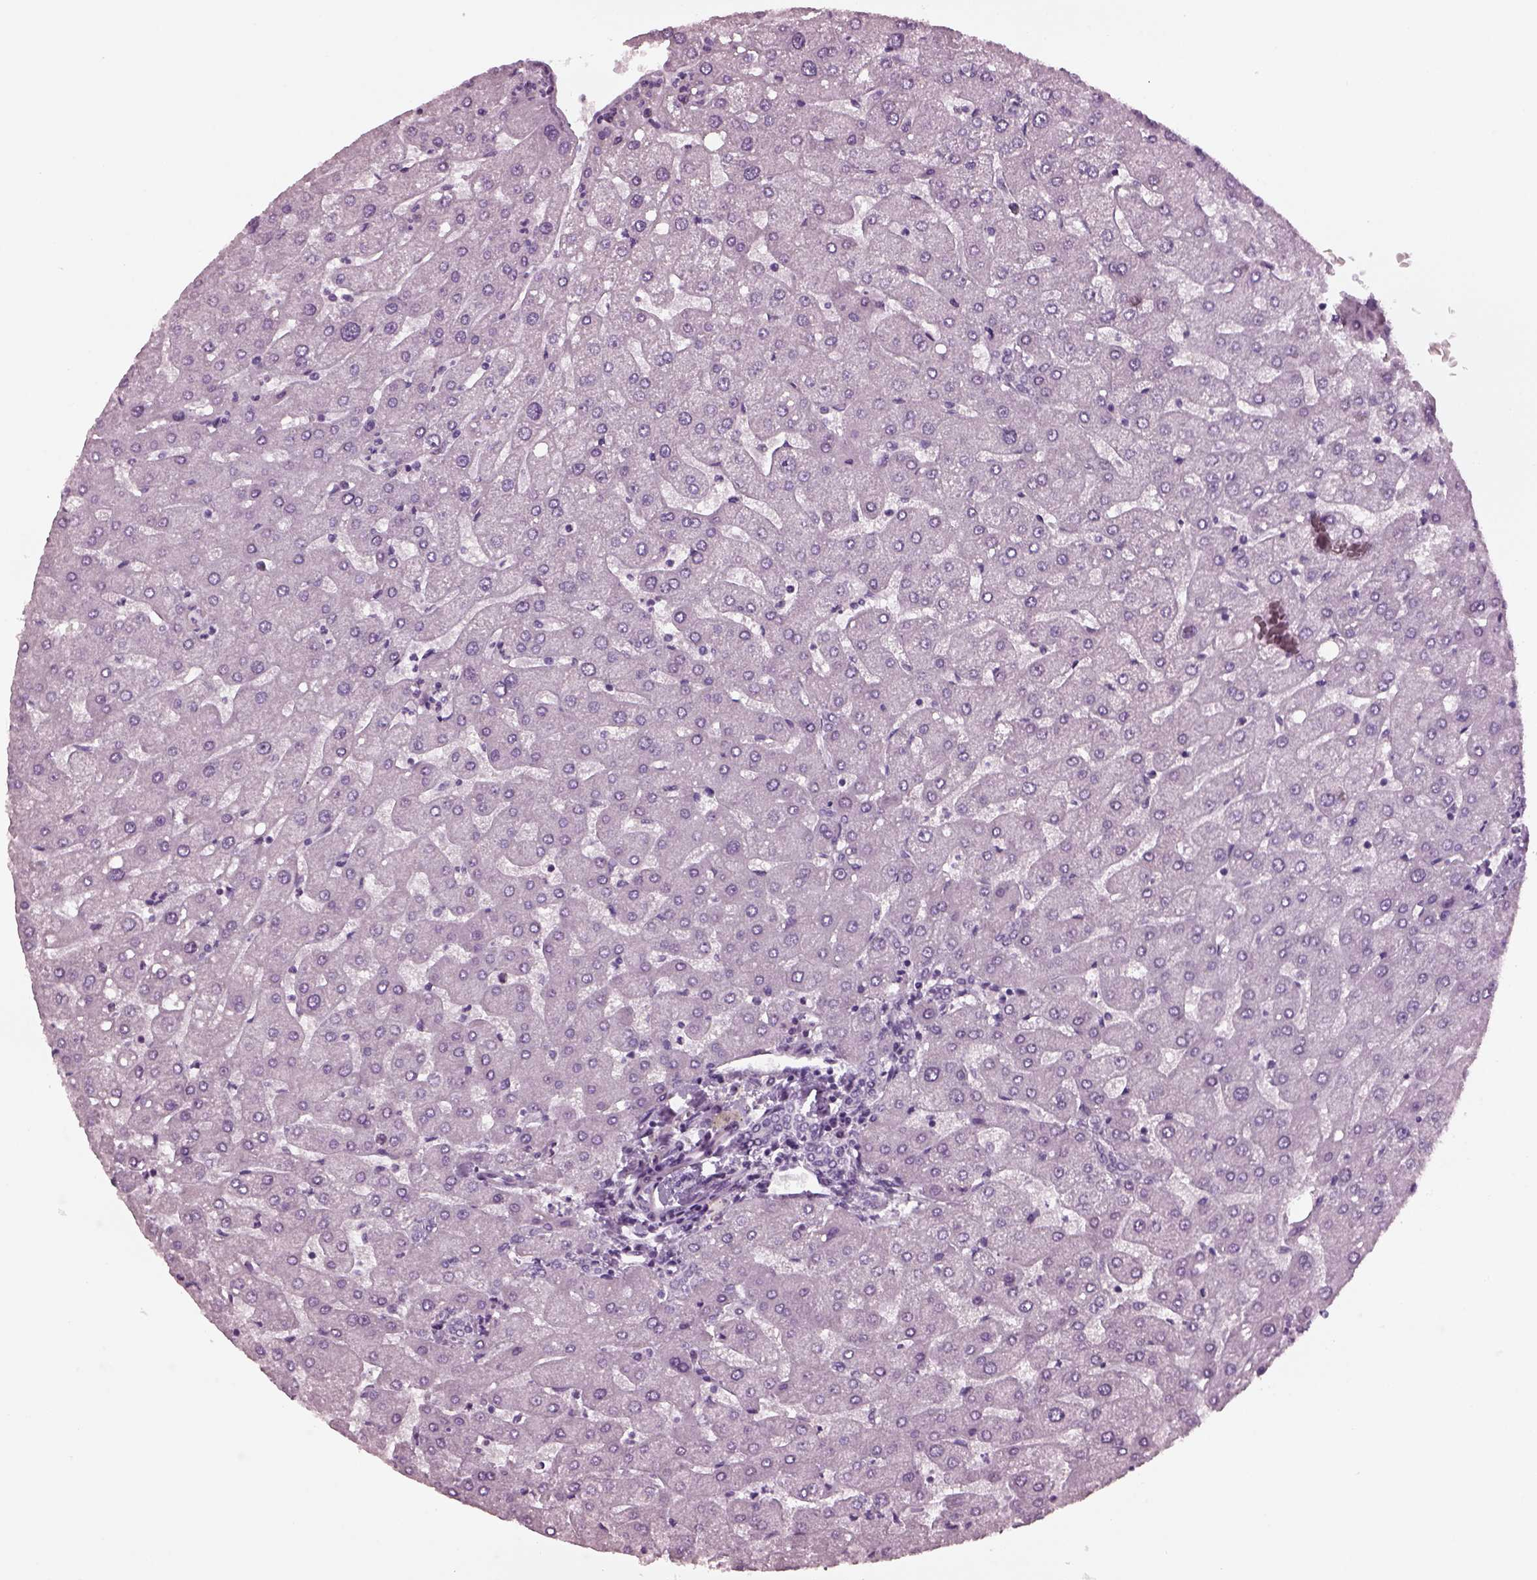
{"staining": {"intensity": "negative", "quantity": "none", "location": "none"}, "tissue": "liver", "cell_type": "Cholangiocytes", "image_type": "normal", "snomed": [{"axis": "morphology", "description": "Normal tissue, NOS"}, {"axis": "topography", "description": "Liver"}], "caption": "This histopathology image is of unremarkable liver stained with immunohistochemistry to label a protein in brown with the nuclei are counter-stained blue. There is no staining in cholangiocytes.", "gene": "TPPP2", "patient": {"sex": "male", "age": 67}}